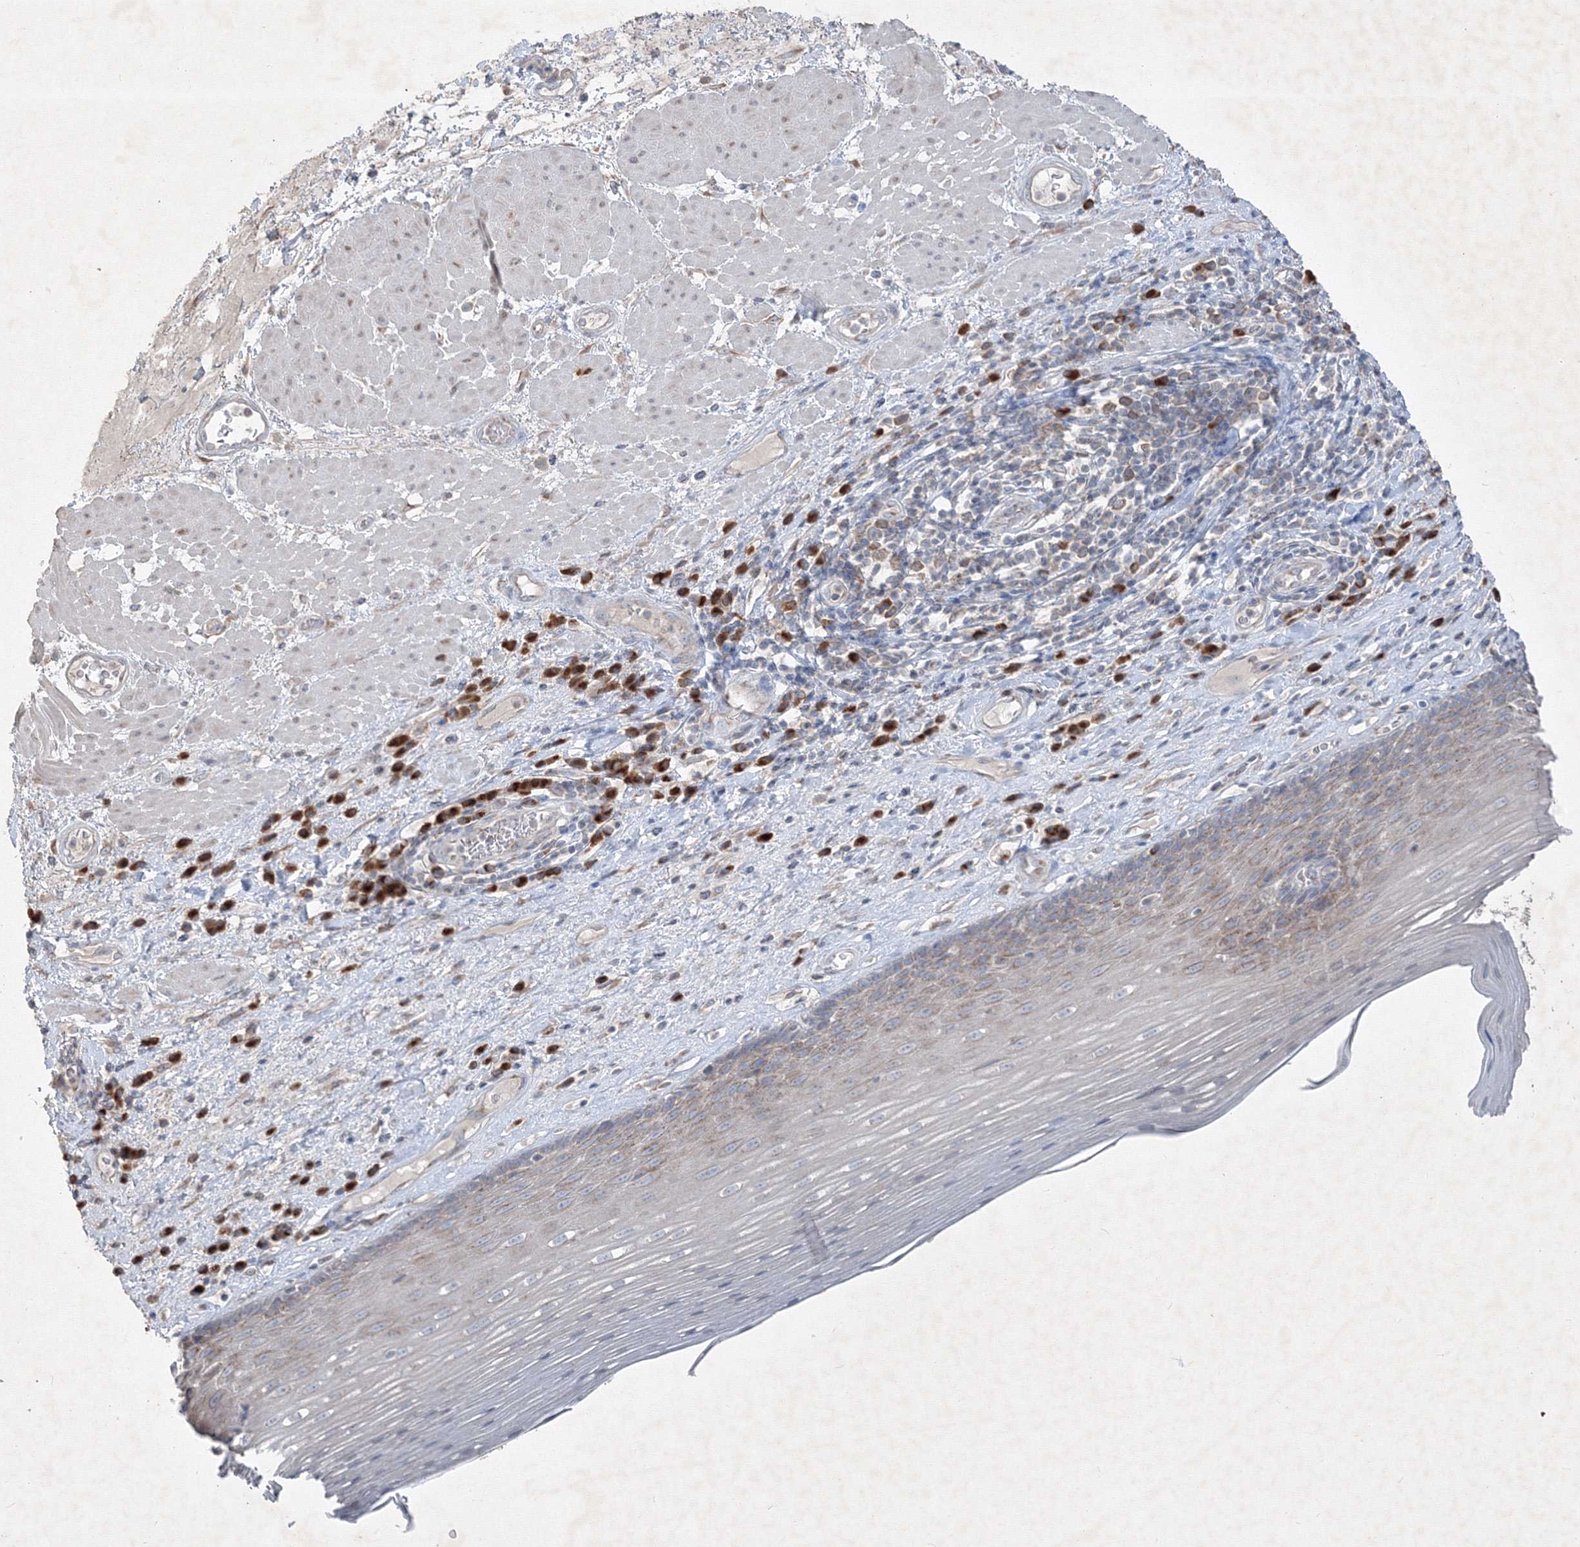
{"staining": {"intensity": "weak", "quantity": "25%-75%", "location": "cytoplasmic/membranous"}, "tissue": "esophagus", "cell_type": "Squamous epithelial cells", "image_type": "normal", "snomed": [{"axis": "morphology", "description": "Normal tissue, NOS"}, {"axis": "topography", "description": "Esophagus"}], "caption": "Brown immunohistochemical staining in unremarkable human esophagus reveals weak cytoplasmic/membranous positivity in approximately 25%-75% of squamous epithelial cells. The protein of interest is stained brown, and the nuclei are stained in blue (DAB (3,3'-diaminobenzidine) IHC with brightfield microscopy, high magnification).", "gene": "IFNAR1", "patient": {"sex": "male", "age": 62}}